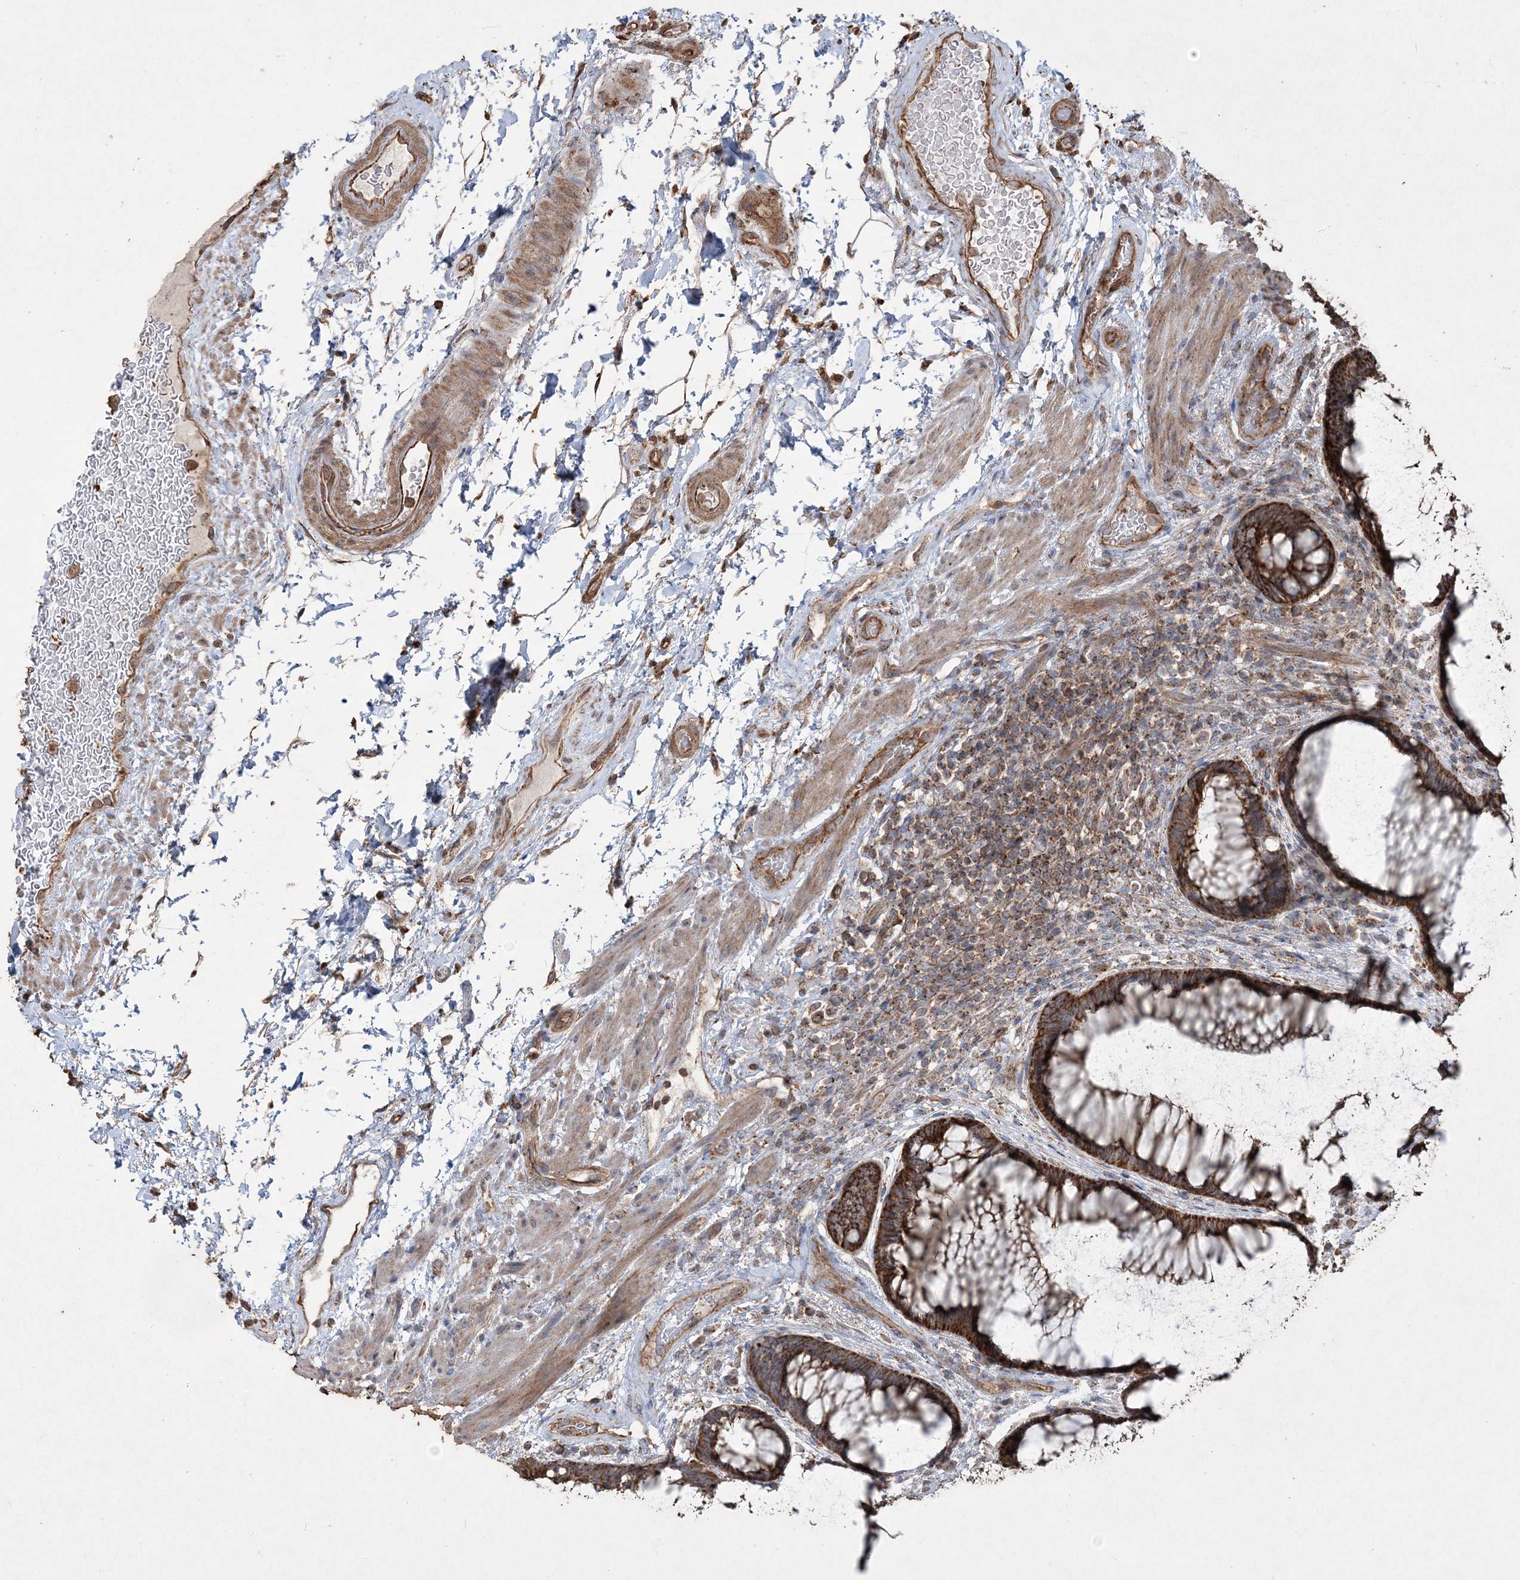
{"staining": {"intensity": "strong", "quantity": ">75%", "location": "cytoplasmic/membranous"}, "tissue": "rectum", "cell_type": "Glandular cells", "image_type": "normal", "snomed": [{"axis": "morphology", "description": "Normal tissue, NOS"}, {"axis": "topography", "description": "Rectum"}], "caption": "Protein staining by immunohistochemistry displays strong cytoplasmic/membranous staining in about >75% of glandular cells in benign rectum. The staining was performed using DAB (3,3'-diaminobenzidine), with brown indicating positive protein expression. Nuclei are stained blue with hematoxylin.", "gene": "TTC7A", "patient": {"sex": "male", "age": 51}}